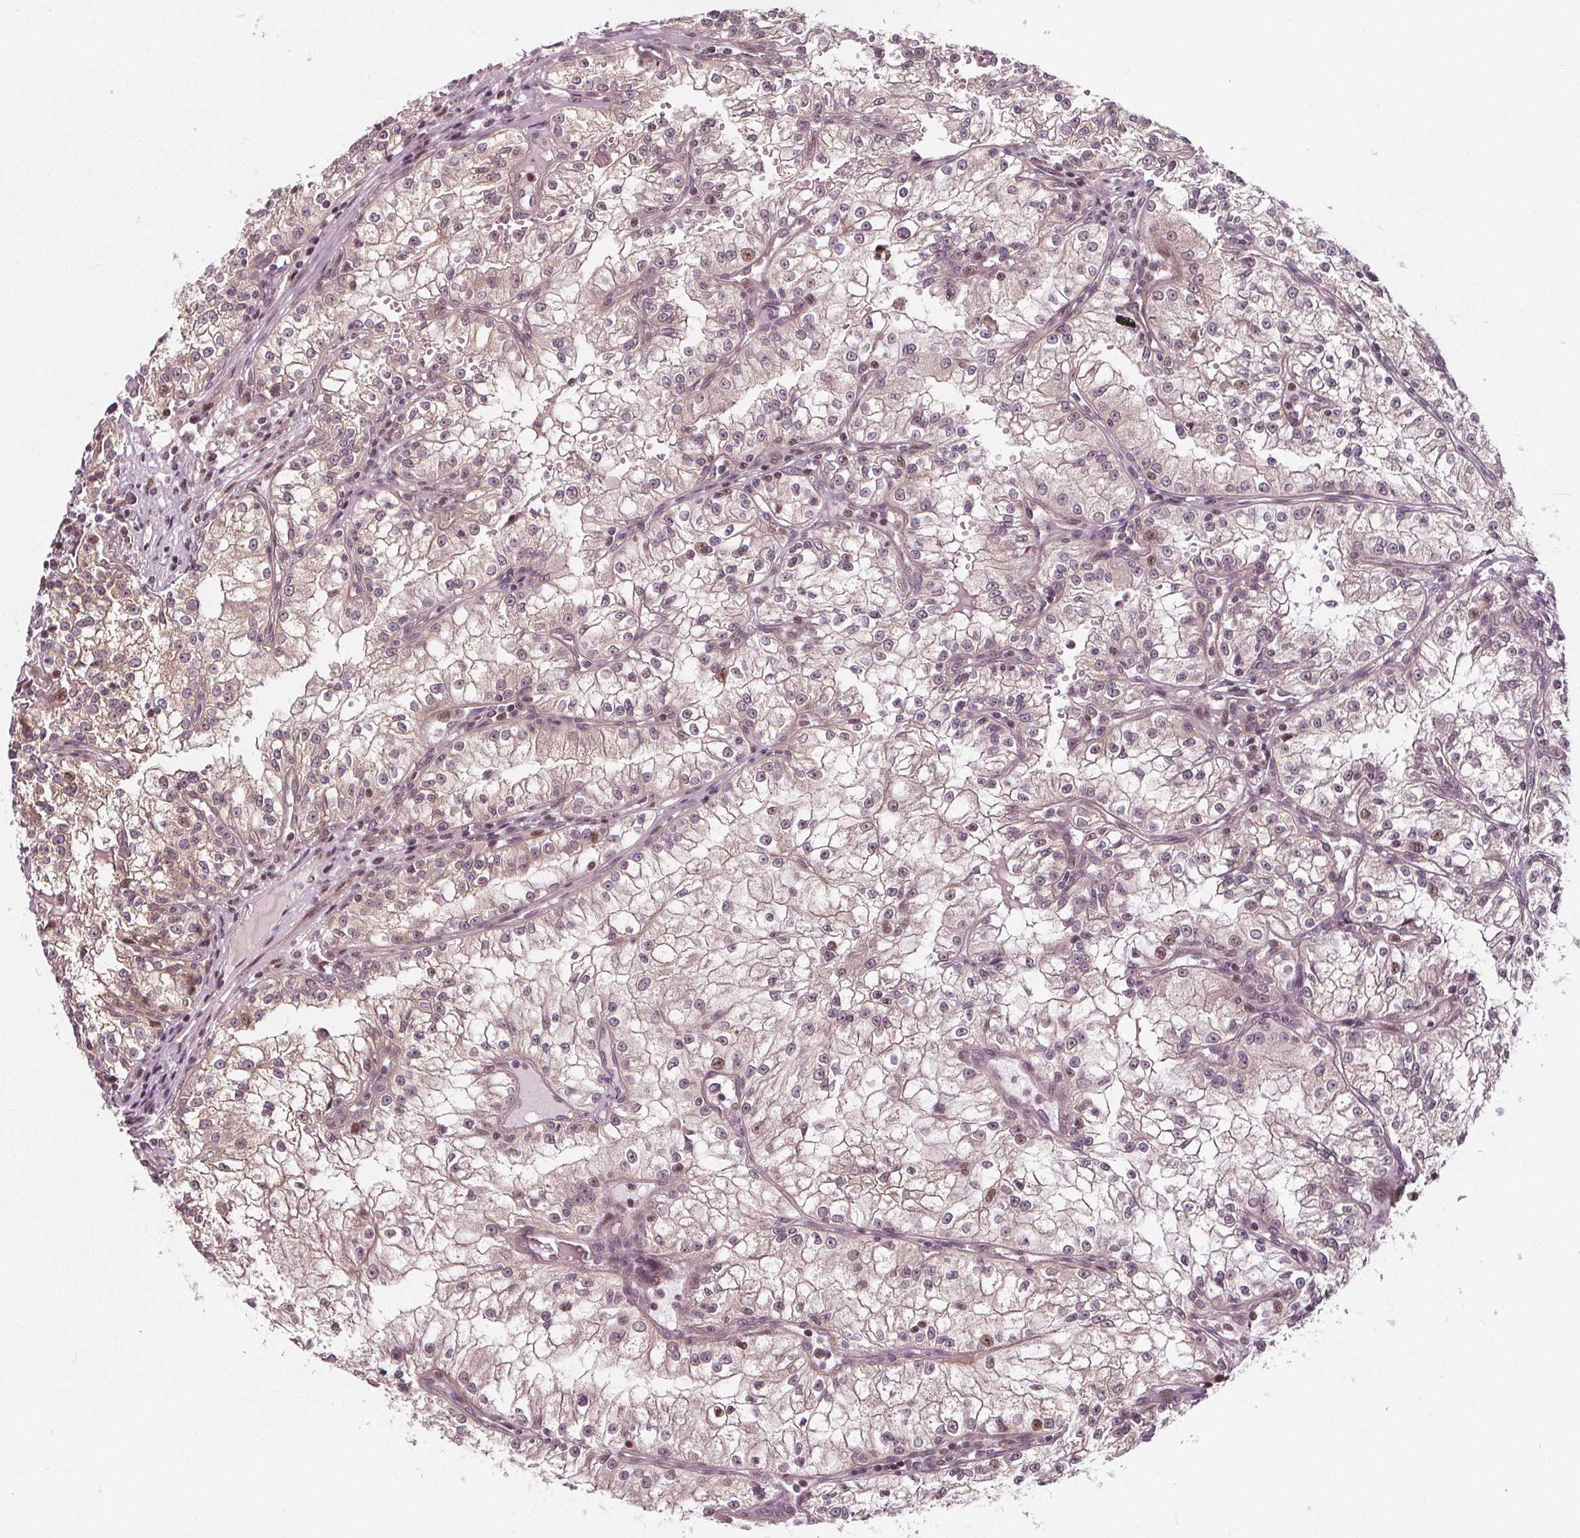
{"staining": {"intensity": "moderate", "quantity": "<25%", "location": "nuclear"}, "tissue": "renal cancer", "cell_type": "Tumor cells", "image_type": "cancer", "snomed": [{"axis": "morphology", "description": "Adenocarcinoma, NOS"}, {"axis": "topography", "description": "Kidney"}], "caption": "Immunohistochemistry of renal cancer exhibits low levels of moderate nuclear expression in about <25% of tumor cells.", "gene": "AKT1S1", "patient": {"sex": "male", "age": 36}}